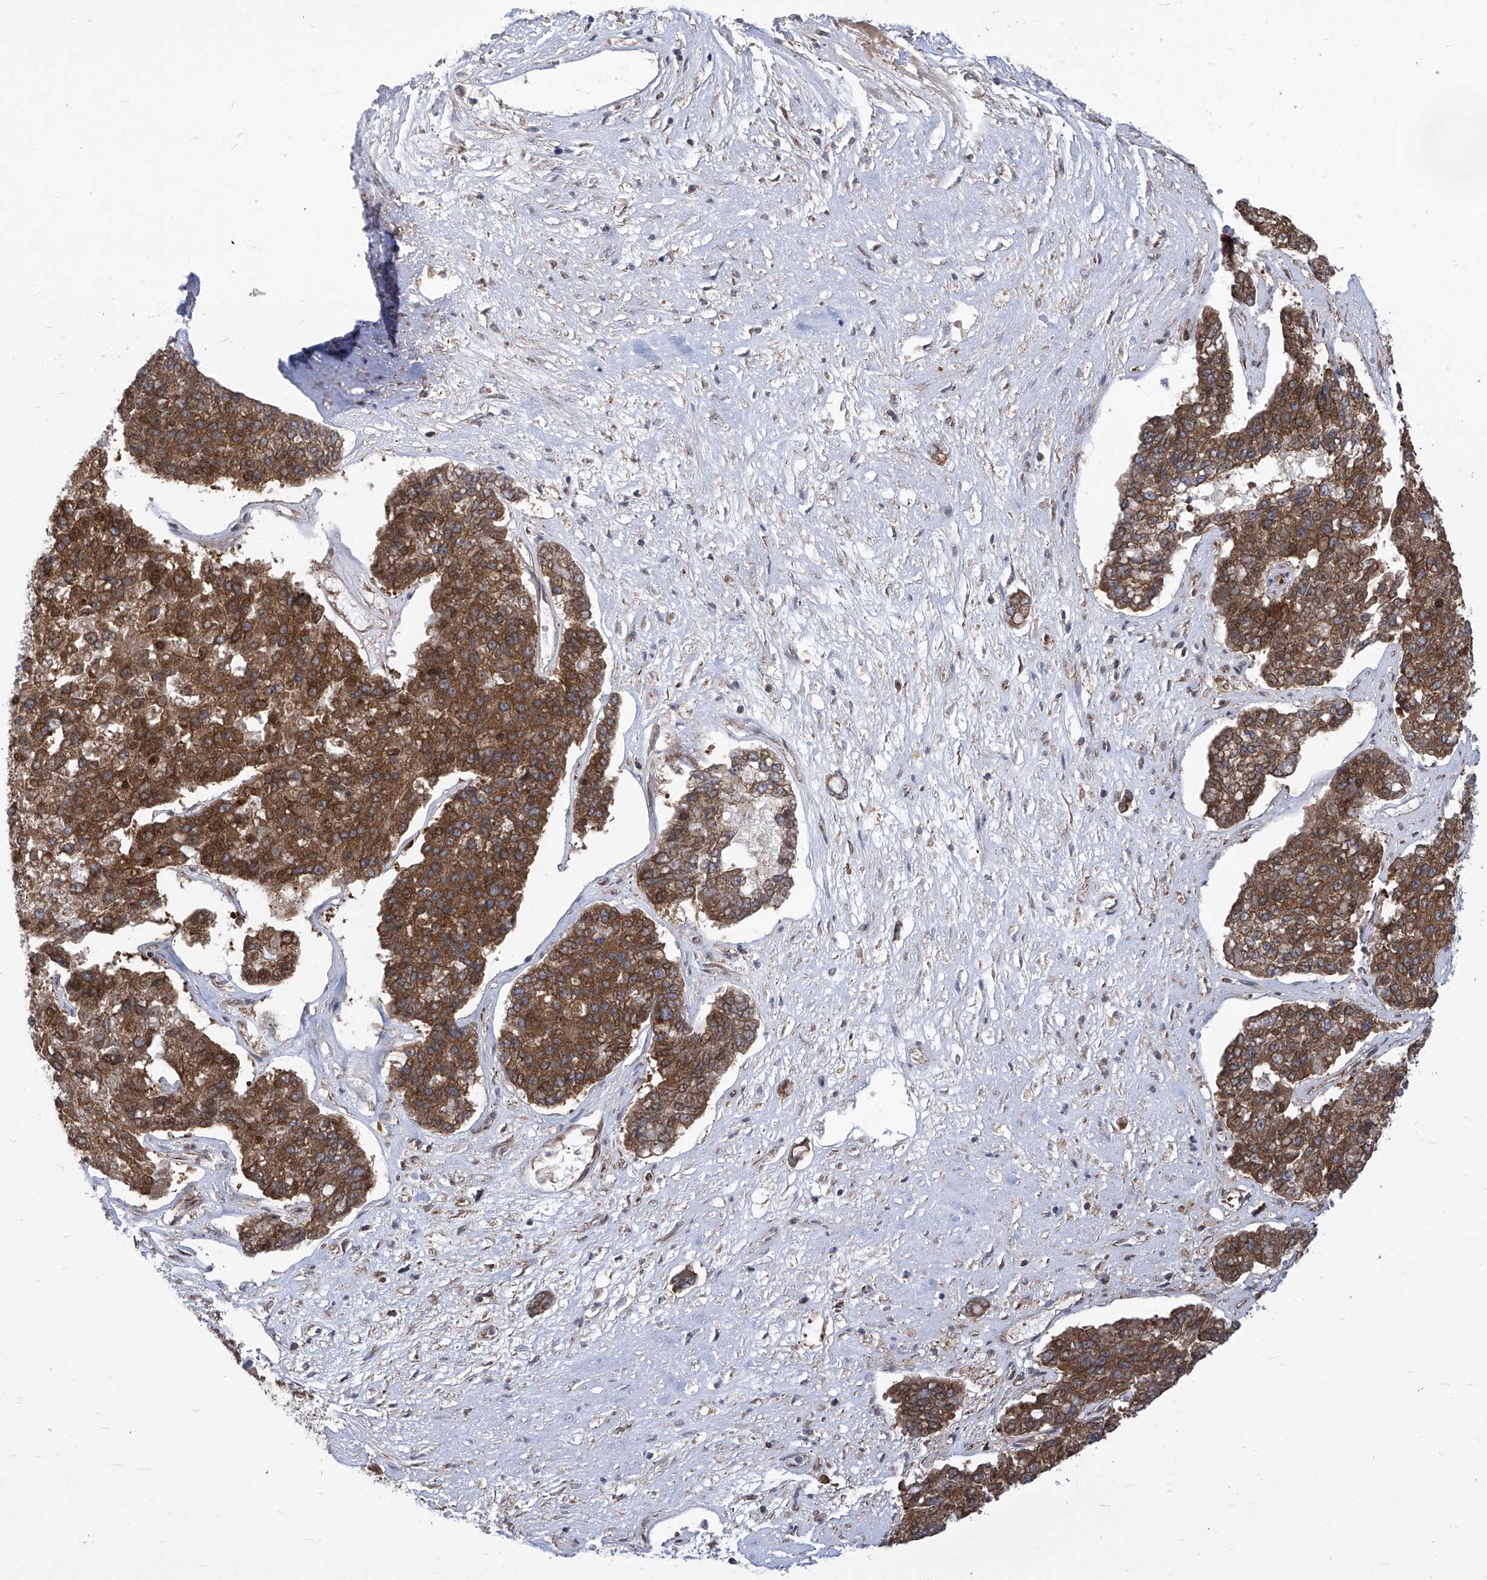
{"staining": {"intensity": "strong", "quantity": ">75%", "location": "cytoplasmic/membranous,nuclear"}, "tissue": "pancreatic cancer", "cell_type": "Tumor cells", "image_type": "cancer", "snomed": [{"axis": "morphology", "description": "Adenocarcinoma, NOS"}, {"axis": "topography", "description": "Pancreas"}], "caption": "Adenocarcinoma (pancreatic) tissue displays strong cytoplasmic/membranous and nuclear staining in approximately >75% of tumor cells, visualized by immunohistochemistry.", "gene": "EIF3M", "patient": {"sex": "male", "age": 50}}